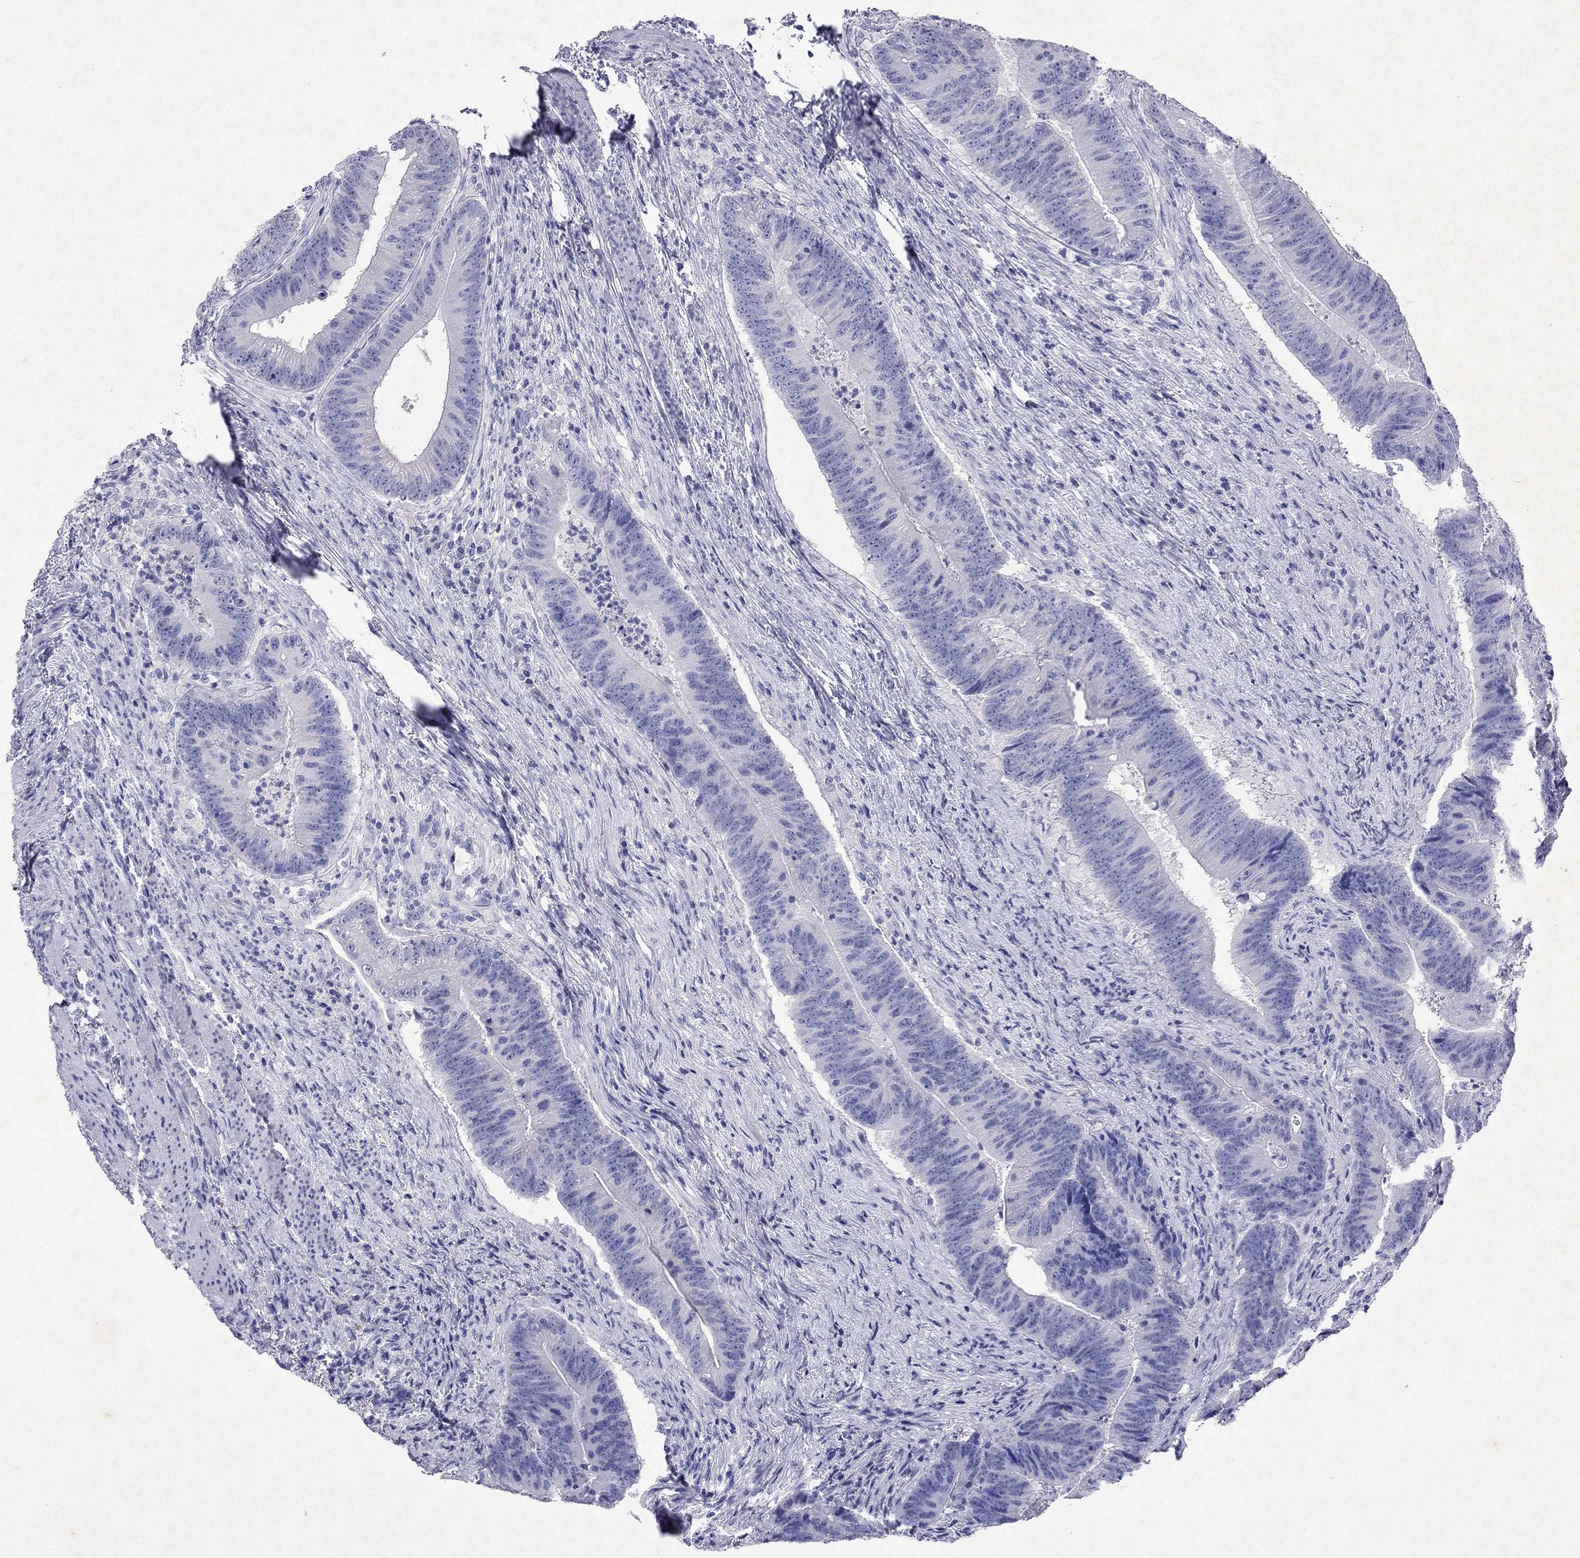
{"staining": {"intensity": "negative", "quantity": "none", "location": "none"}, "tissue": "colorectal cancer", "cell_type": "Tumor cells", "image_type": "cancer", "snomed": [{"axis": "morphology", "description": "Adenocarcinoma, NOS"}, {"axis": "topography", "description": "Colon"}], "caption": "Colorectal cancer stained for a protein using IHC exhibits no staining tumor cells.", "gene": "ARMC12", "patient": {"sex": "female", "age": 87}}